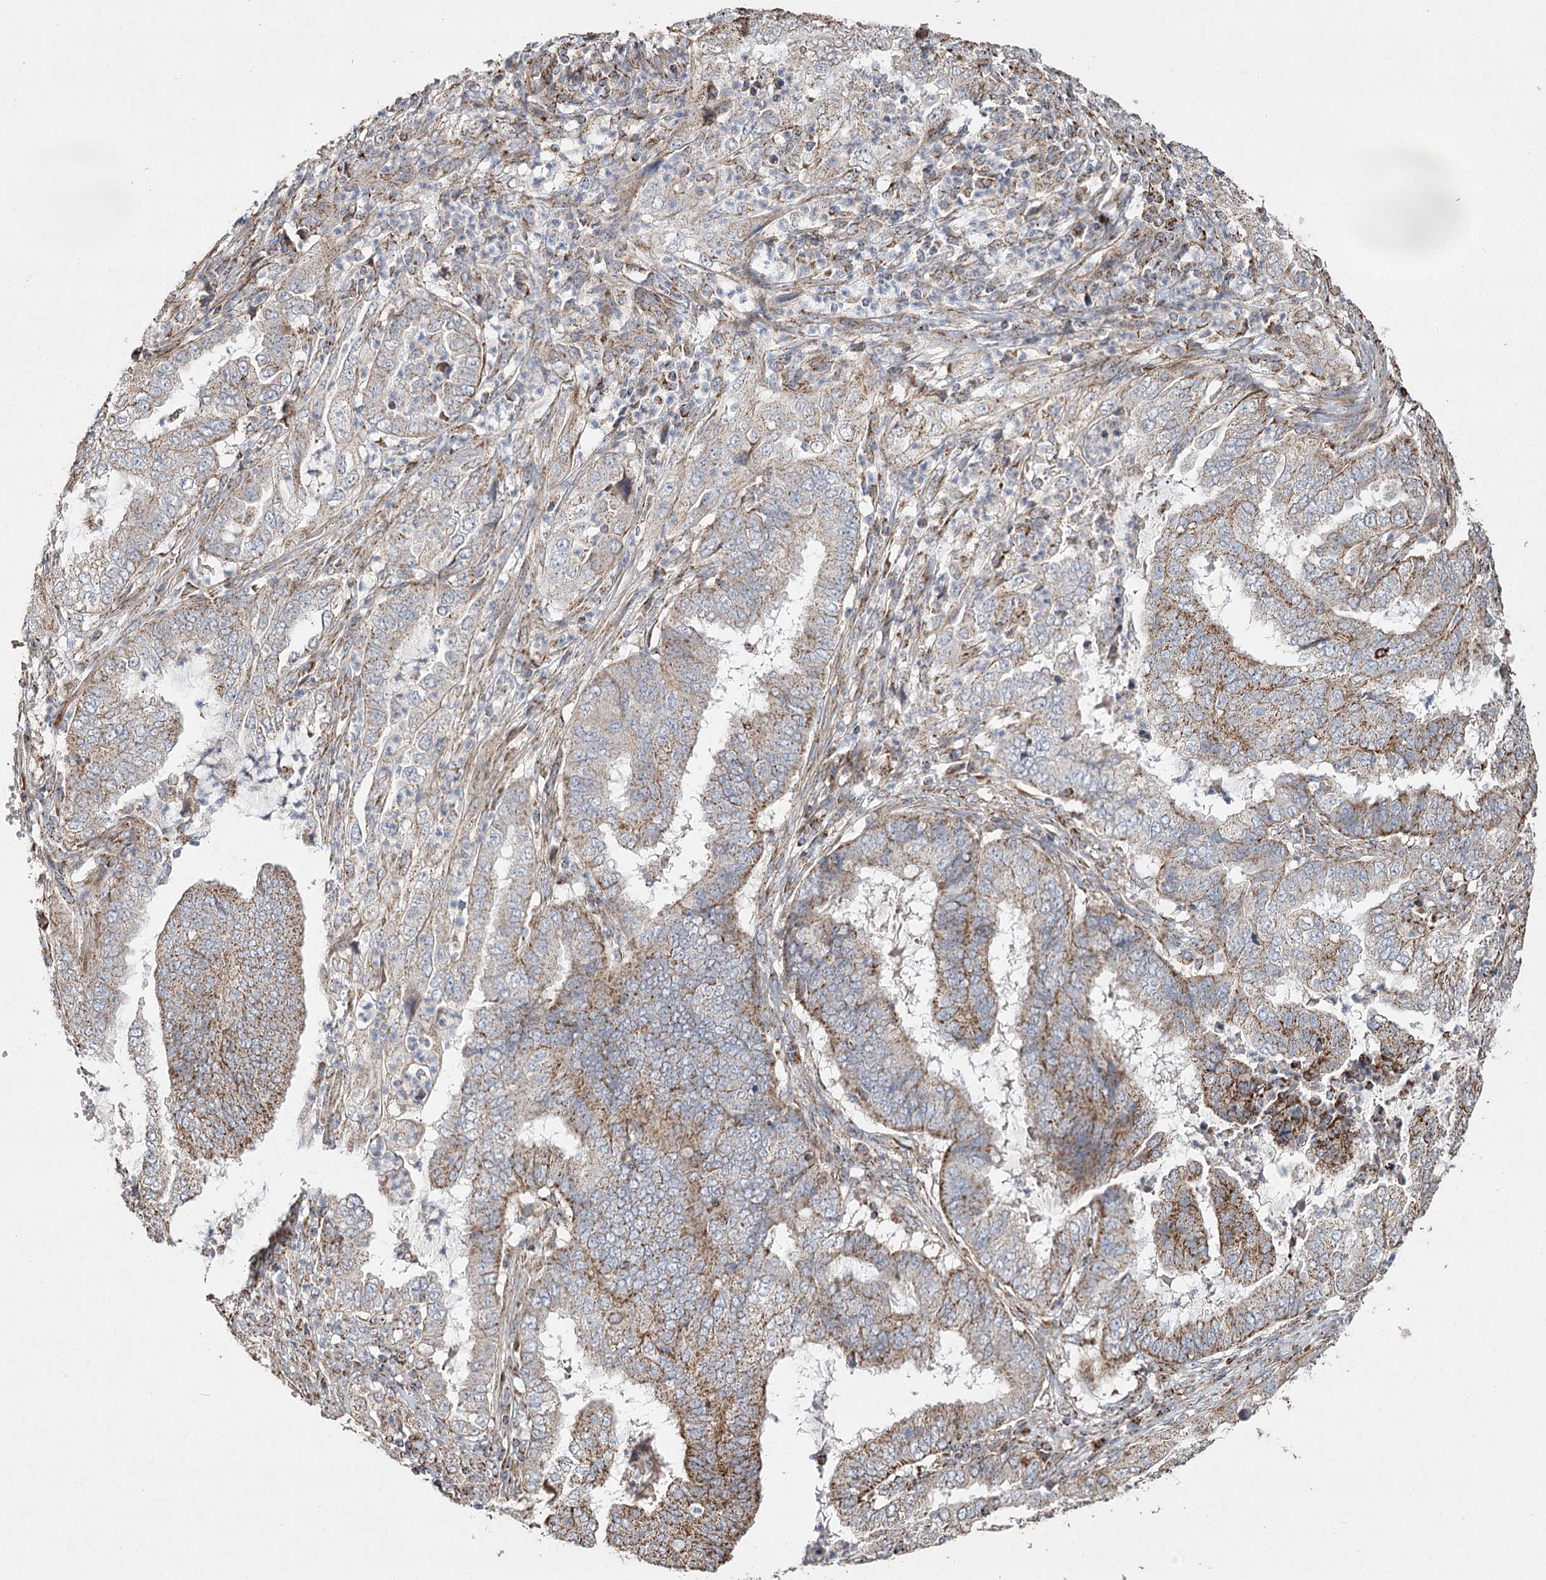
{"staining": {"intensity": "moderate", "quantity": ">75%", "location": "cytoplasmic/membranous"}, "tissue": "endometrial cancer", "cell_type": "Tumor cells", "image_type": "cancer", "snomed": [{"axis": "morphology", "description": "Adenocarcinoma, NOS"}, {"axis": "topography", "description": "Endometrium"}], "caption": "A brown stain shows moderate cytoplasmic/membranous positivity of a protein in endometrial cancer tumor cells.", "gene": "RANBP3L", "patient": {"sex": "female", "age": 51}}